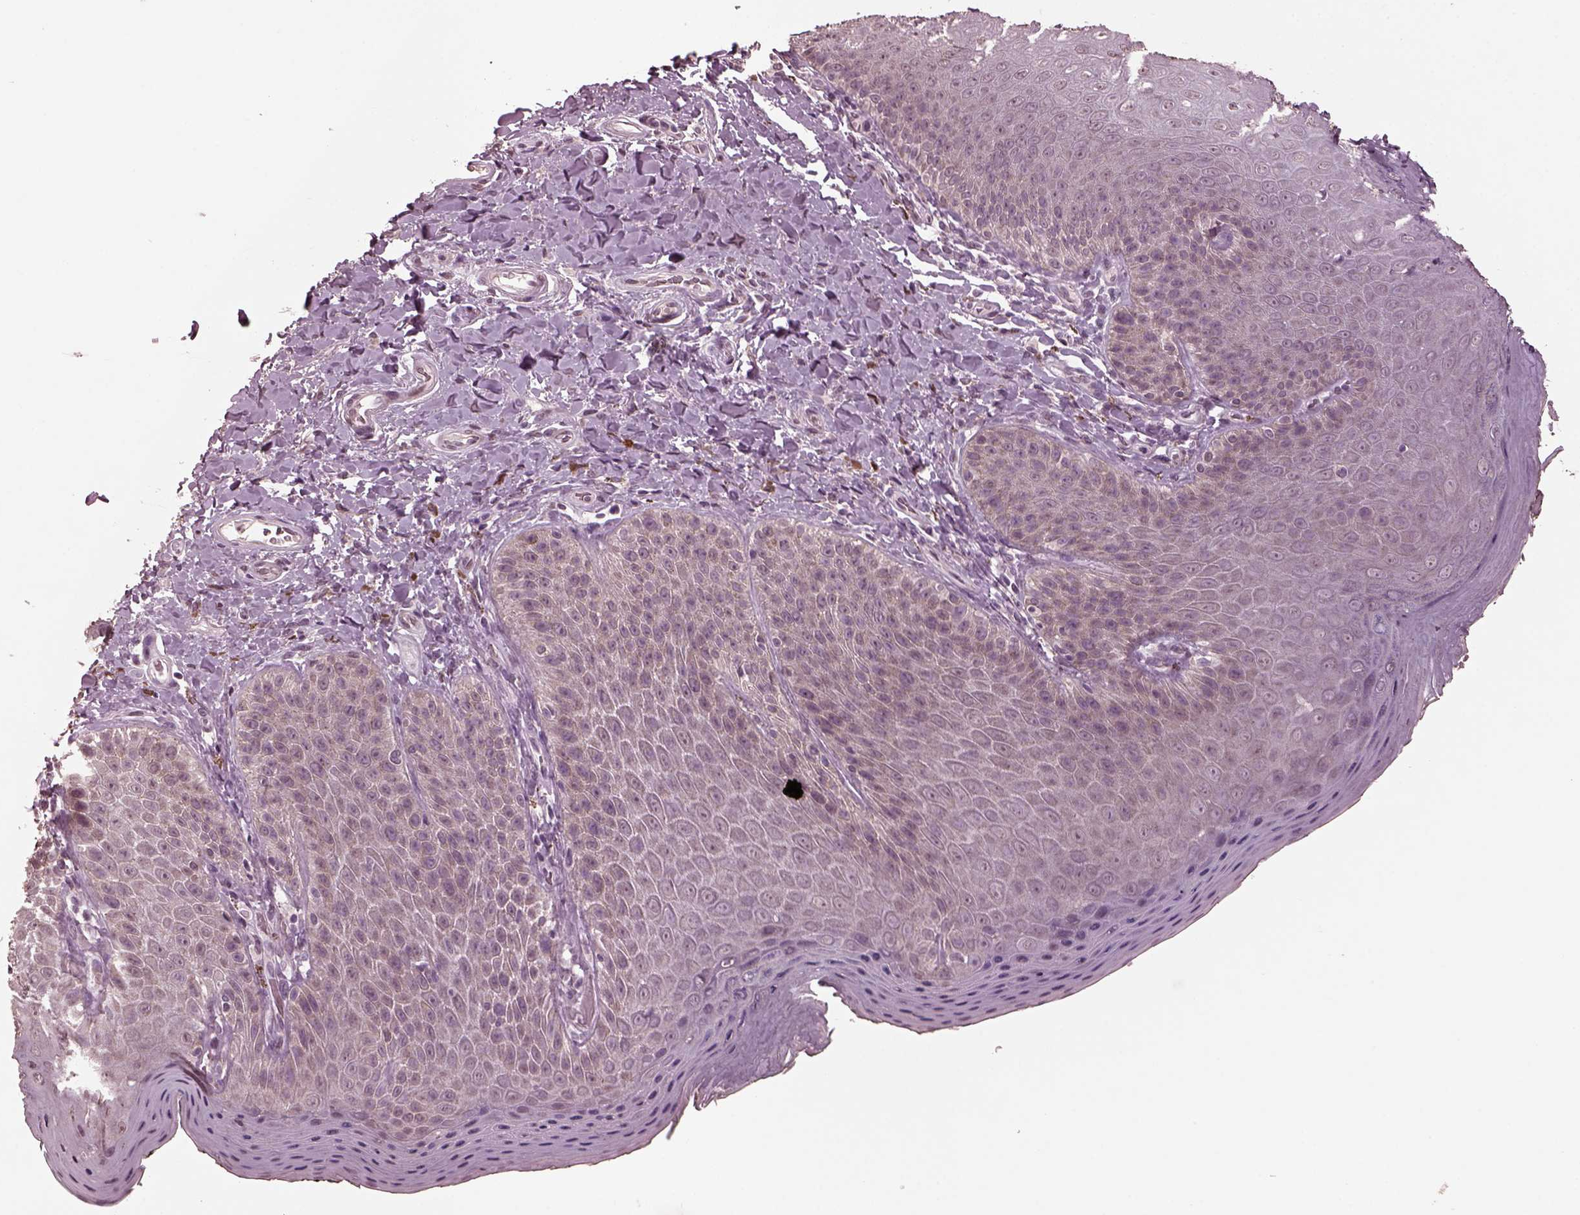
{"staining": {"intensity": "negative", "quantity": "none", "location": "none"}, "tissue": "skin", "cell_type": "Epidermal cells", "image_type": "normal", "snomed": [{"axis": "morphology", "description": "Normal tissue, NOS"}, {"axis": "topography", "description": "Anal"}], "caption": "A high-resolution photomicrograph shows immunohistochemistry staining of unremarkable skin, which exhibits no significant staining in epidermal cells.", "gene": "IL18RAP", "patient": {"sex": "male", "age": 53}}